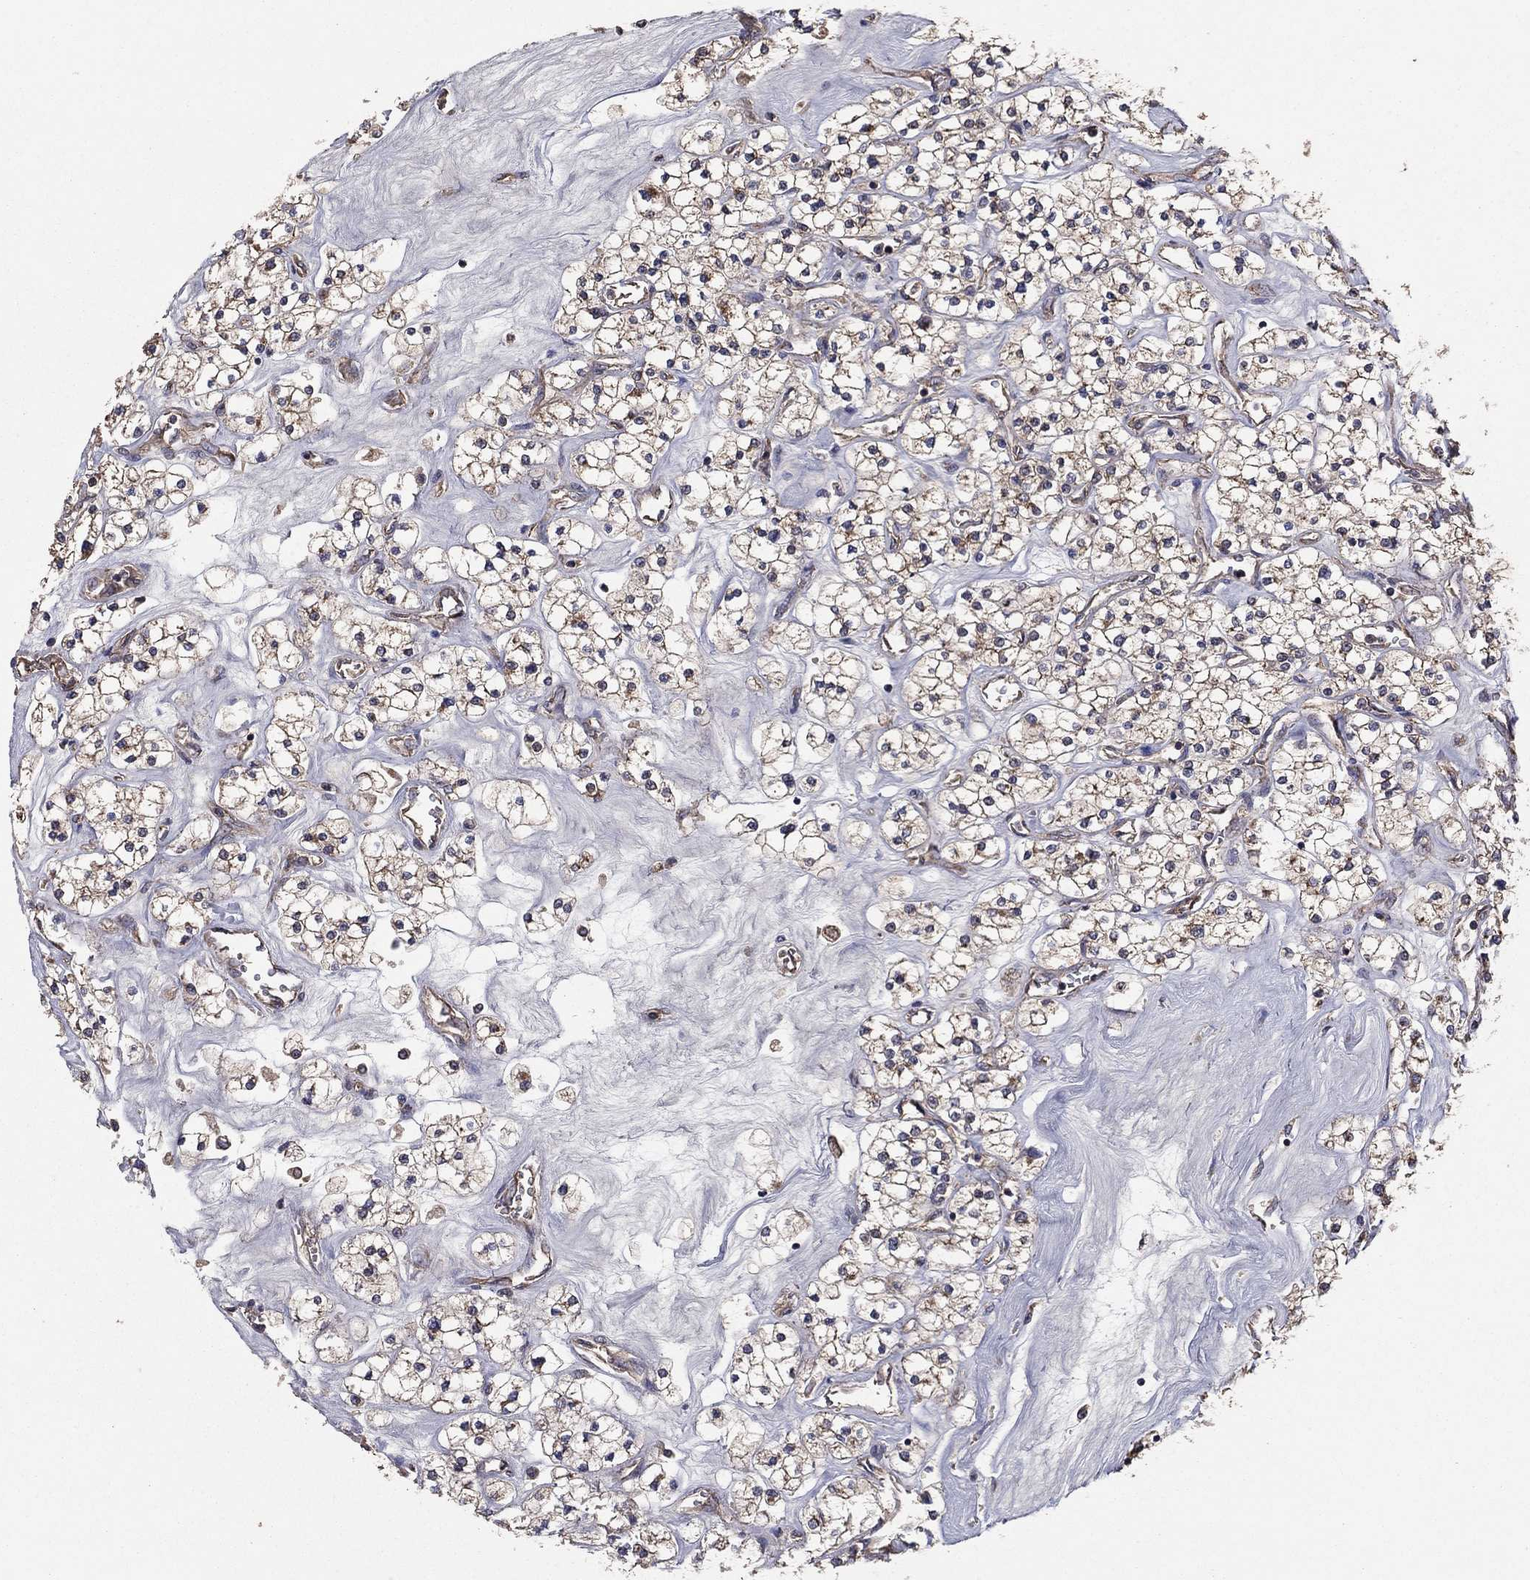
{"staining": {"intensity": "moderate", "quantity": ">75%", "location": "cytoplasmic/membranous"}, "tissue": "renal cancer", "cell_type": "Tumor cells", "image_type": "cancer", "snomed": [{"axis": "morphology", "description": "Adenocarcinoma, NOS"}, {"axis": "topography", "description": "Kidney"}], "caption": "Immunohistochemistry (IHC) micrograph of human adenocarcinoma (renal) stained for a protein (brown), which exhibits medium levels of moderate cytoplasmic/membranous positivity in approximately >75% of tumor cells.", "gene": "FLT4", "patient": {"sex": "male", "age": 80}}